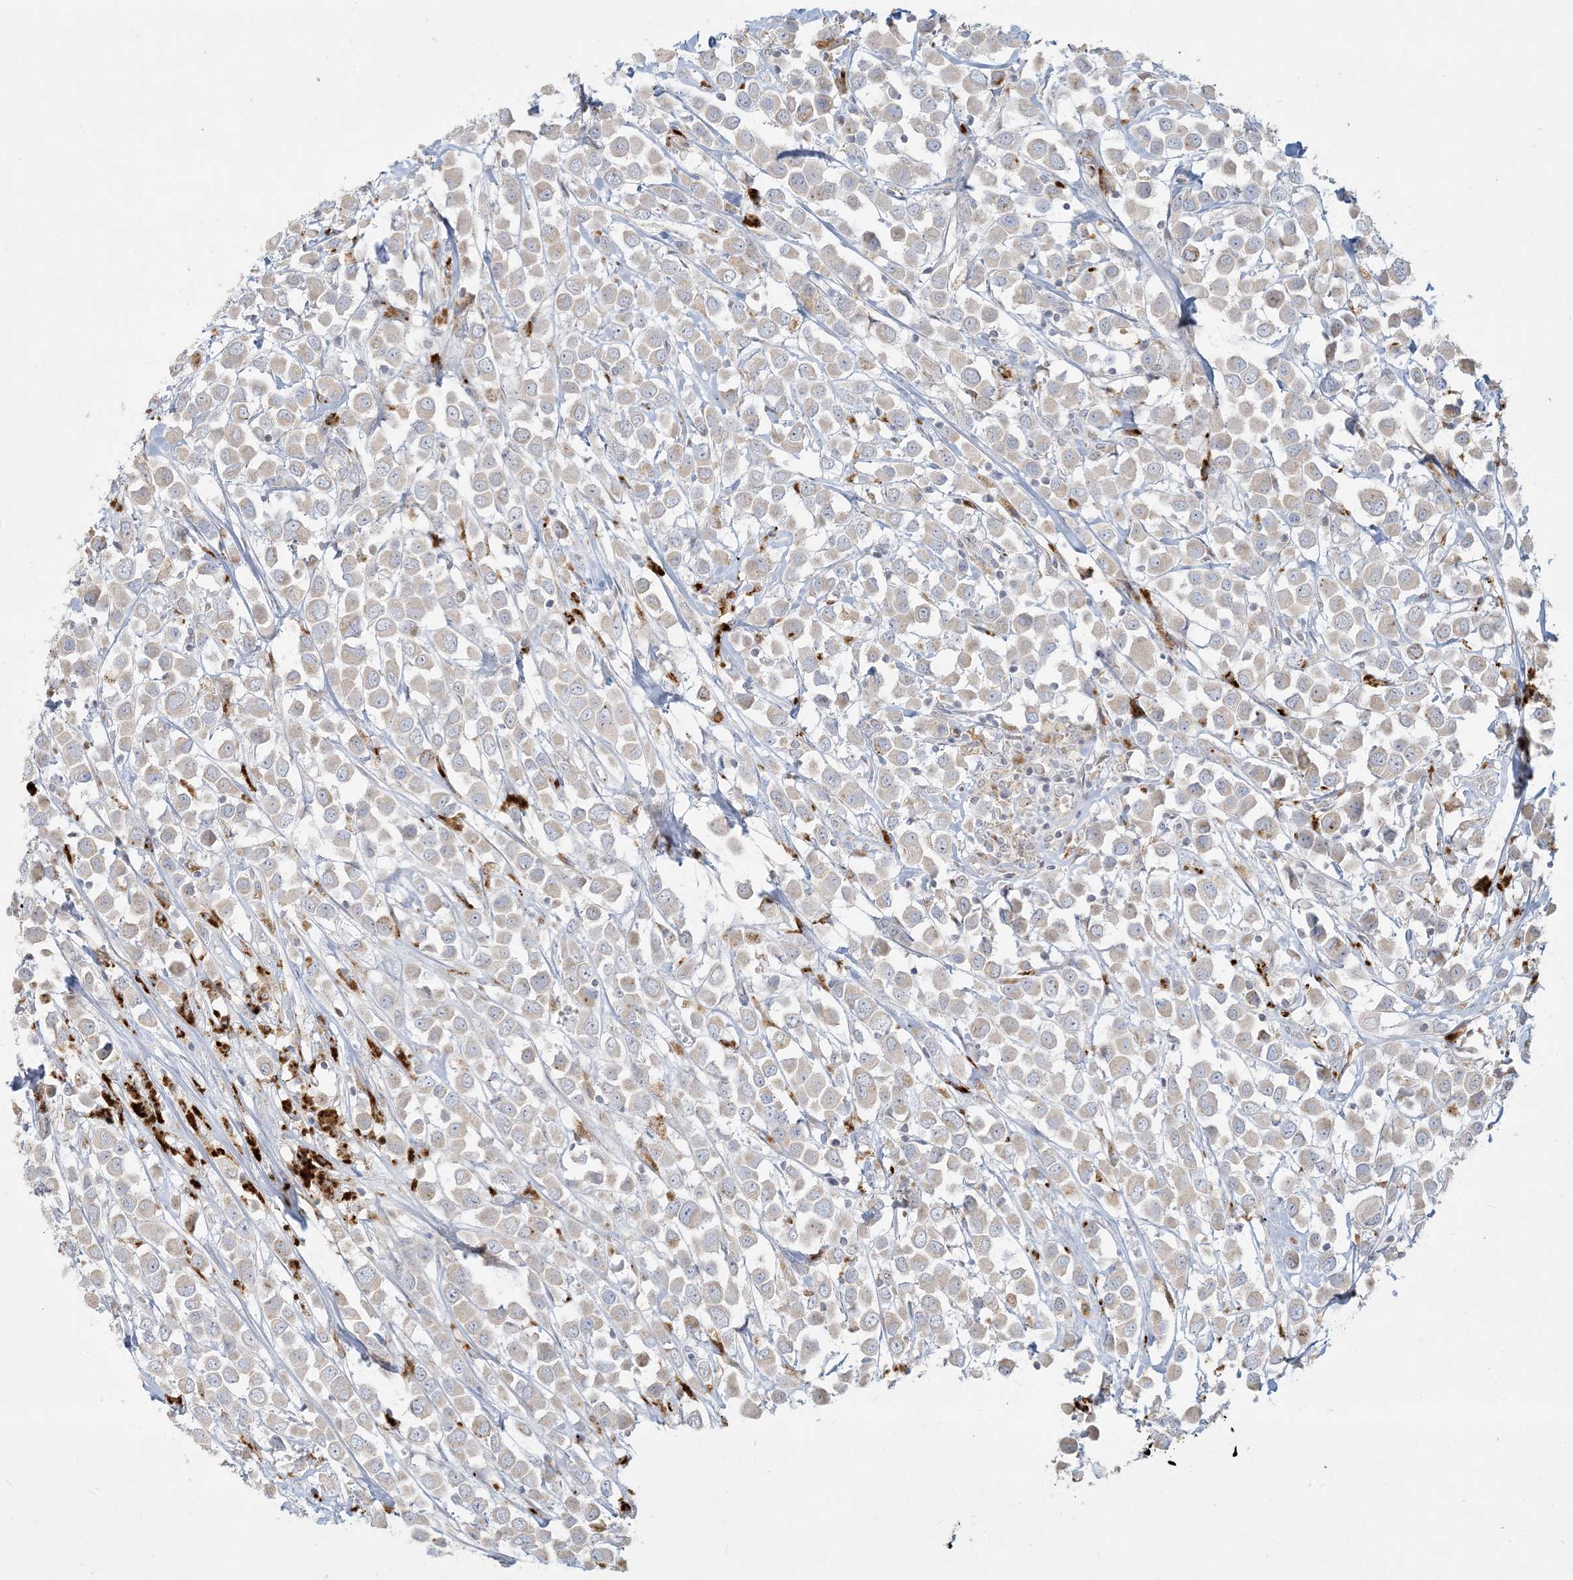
{"staining": {"intensity": "weak", "quantity": "<25%", "location": "cytoplasmic/membranous"}, "tissue": "breast cancer", "cell_type": "Tumor cells", "image_type": "cancer", "snomed": [{"axis": "morphology", "description": "Duct carcinoma"}, {"axis": "topography", "description": "Breast"}], "caption": "High power microscopy photomicrograph of an immunohistochemistry histopathology image of breast invasive ductal carcinoma, revealing no significant positivity in tumor cells.", "gene": "MCAT", "patient": {"sex": "female", "age": 61}}